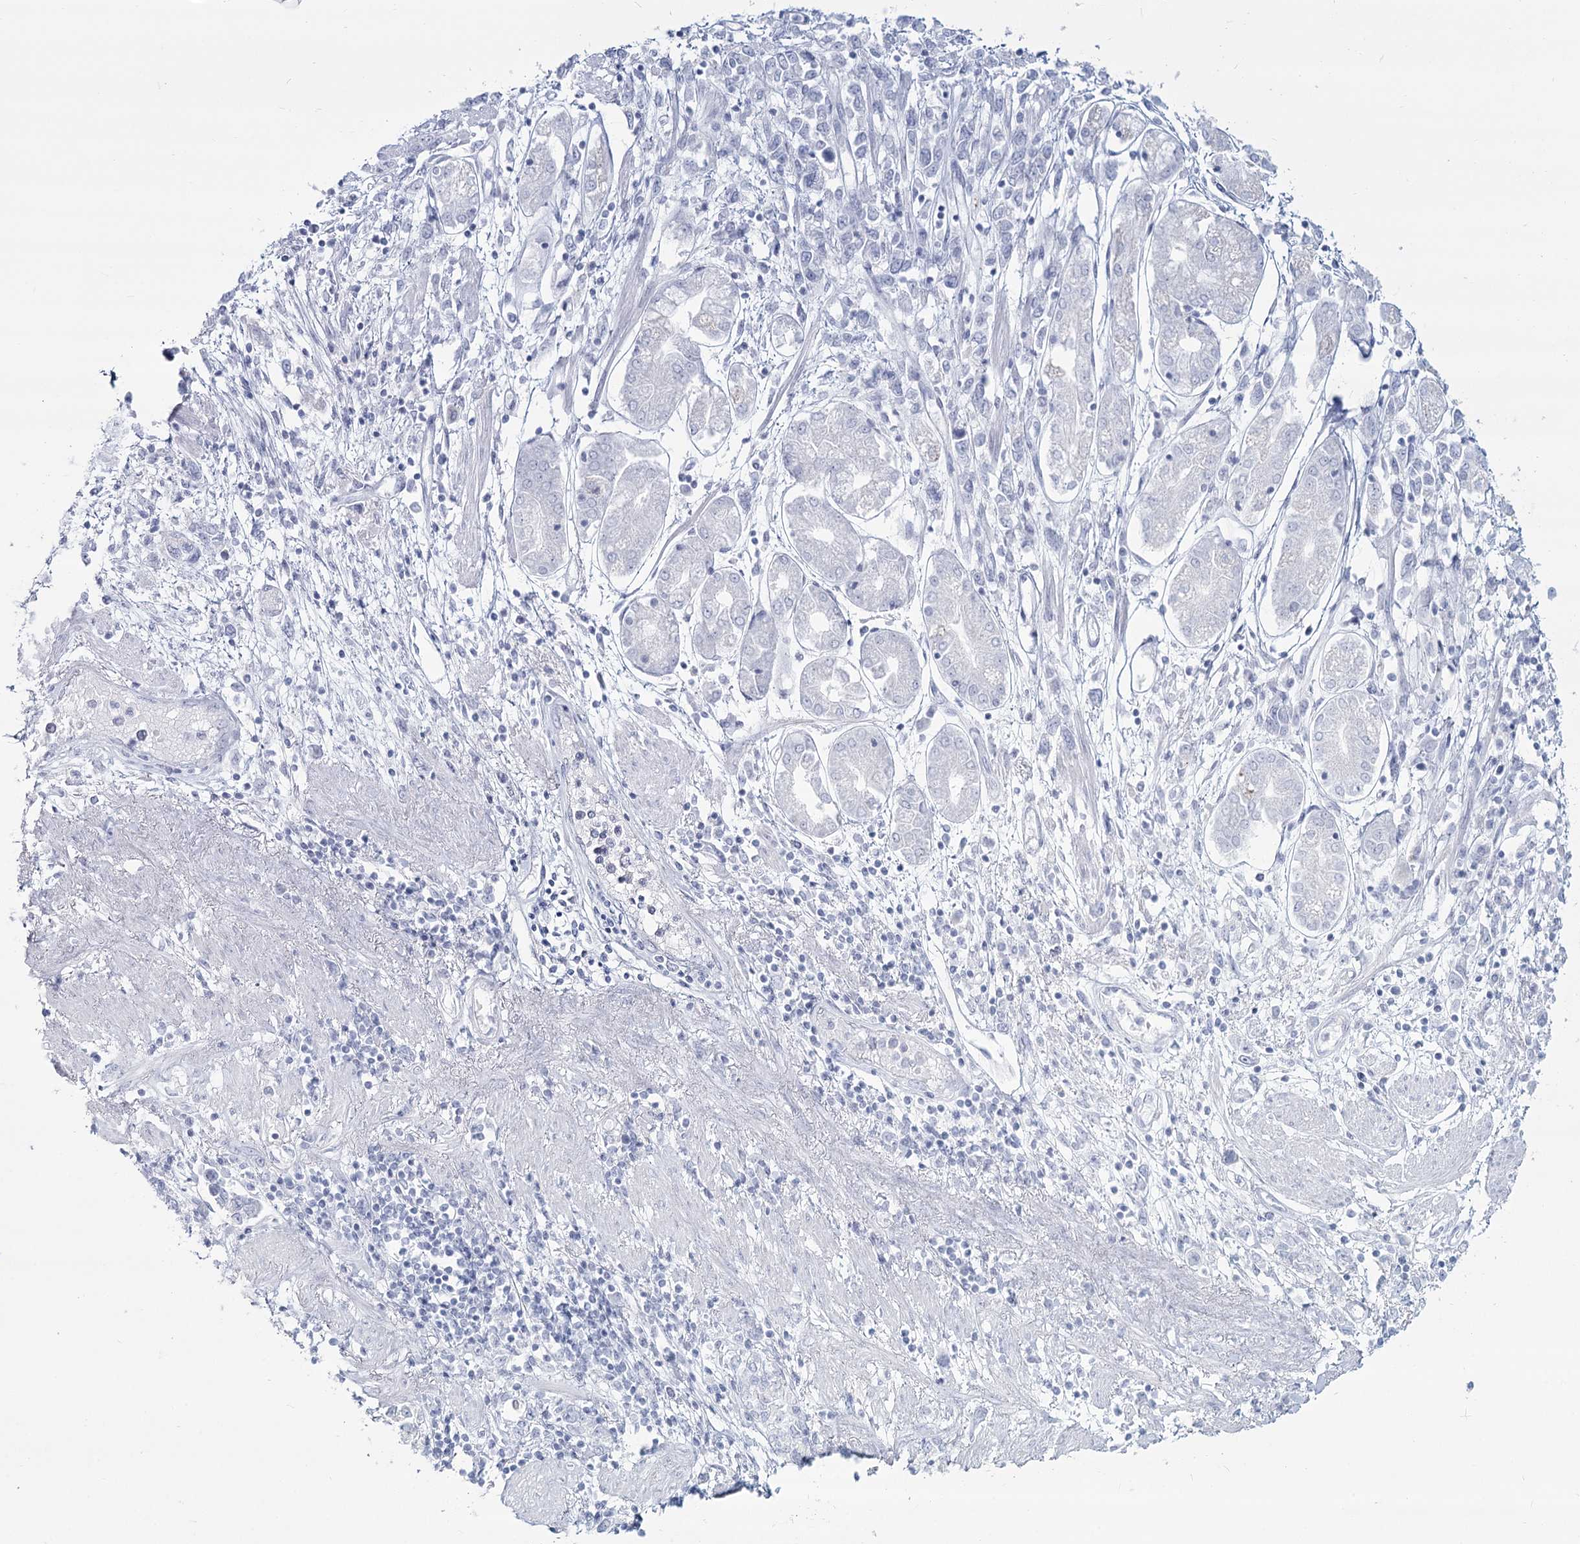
{"staining": {"intensity": "negative", "quantity": "none", "location": "none"}, "tissue": "stomach cancer", "cell_type": "Tumor cells", "image_type": "cancer", "snomed": [{"axis": "morphology", "description": "Adenocarcinoma, NOS"}, {"axis": "topography", "description": "Stomach"}], "caption": "Human stomach adenocarcinoma stained for a protein using immunohistochemistry demonstrates no staining in tumor cells.", "gene": "SLC6A19", "patient": {"sex": "female", "age": 76}}